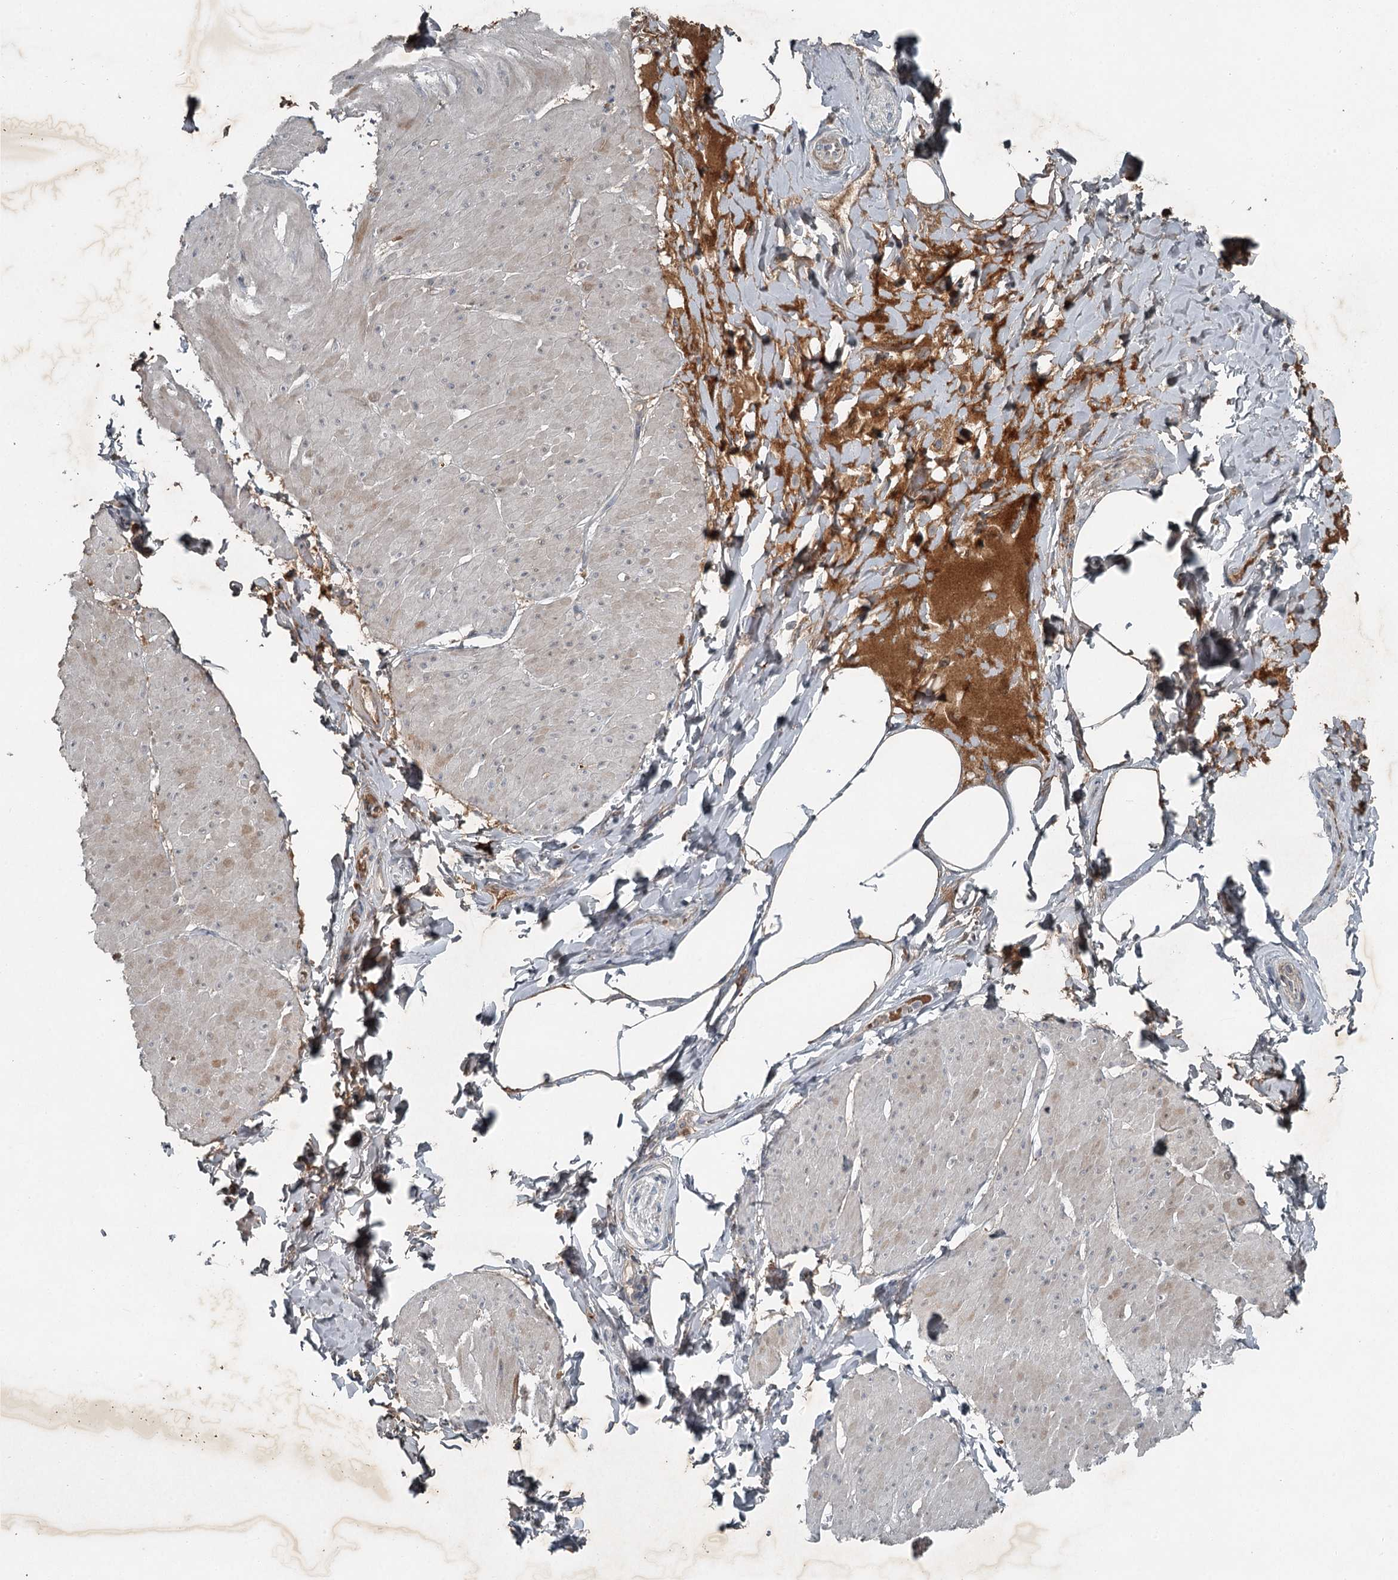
{"staining": {"intensity": "moderate", "quantity": "<25%", "location": "cytoplasmic/membranous"}, "tissue": "smooth muscle", "cell_type": "Smooth muscle cells", "image_type": "normal", "snomed": [{"axis": "morphology", "description": "Urothelial carcinoma, High grade"}, {"axis": "topography", "description": "Urinary bladder"}], "caption": "IHC (DAB (3,3'-diaminobenzidine)) staining of normal smooth muscle displays moderate cytoplasmic/membranous protein staining in approximately <25% of smooth muscle cells.", "gene": "SLC39A8", "patient": {"sex": "male", "age": 46}}